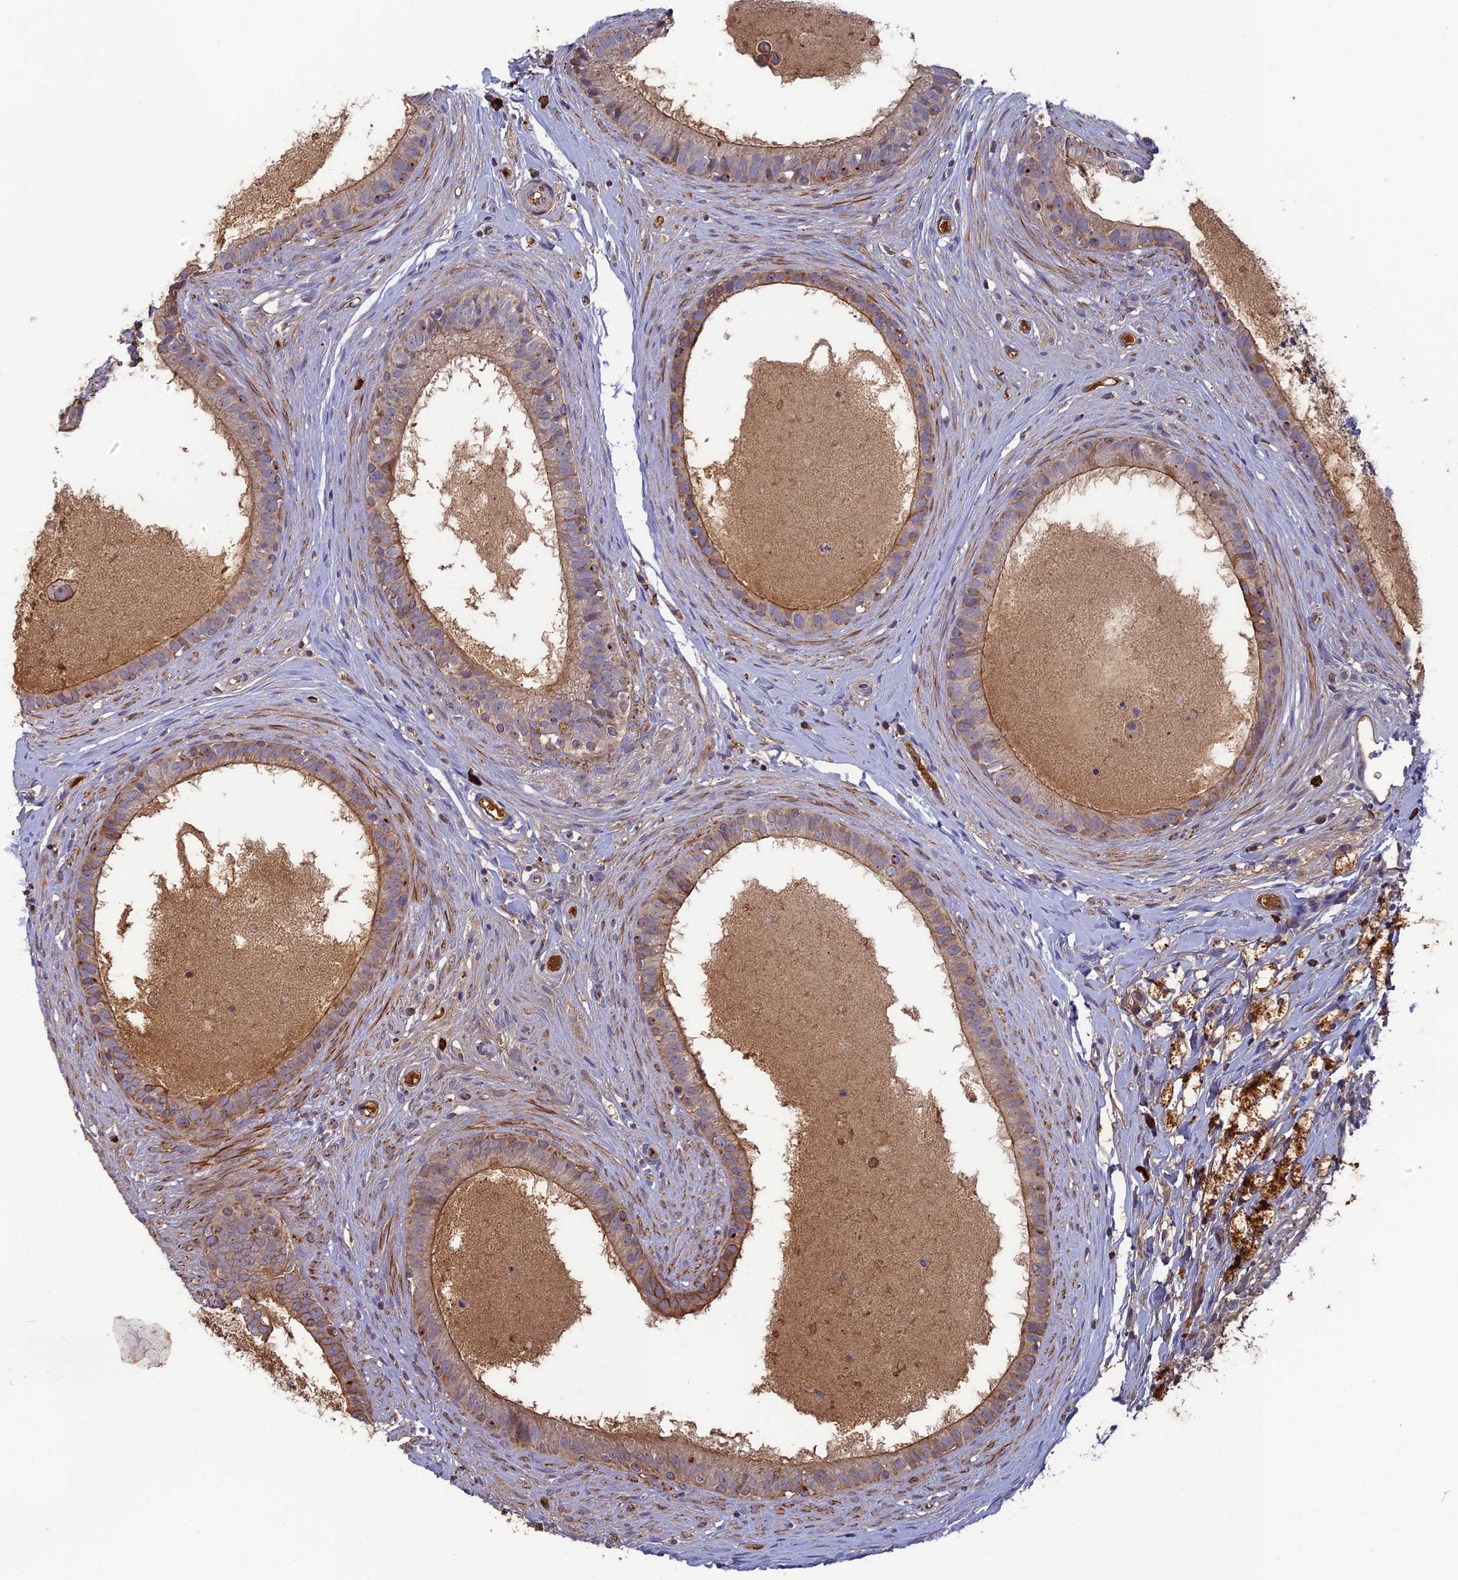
{"staining": {"intensity": "moderate", "quantity": ">75%", "location": "cytoplasmic/membranous"}, "tissue": "epididymis", "cell_type": "Glandular cells", "image_type": "normal", "snomed": [{"axis": "morphology", "description": "Normal tissue, NOS"}, {"axis": "topography", "description": "Epididymis"}], "caption": "DAB (3,3'-diaminobenzidine) immunohistochemical staining of normal human epididymis displays moderate cytoplasmic/membranous protein staining in approximately >75% of glandular cells. The staining is performed using DAB brown chromogen to label protein expression. The nuclei are counter-stained blue using hematoxylin.", "gene": "ERMAP", "patient": {"sex": "male", "age": 80}}